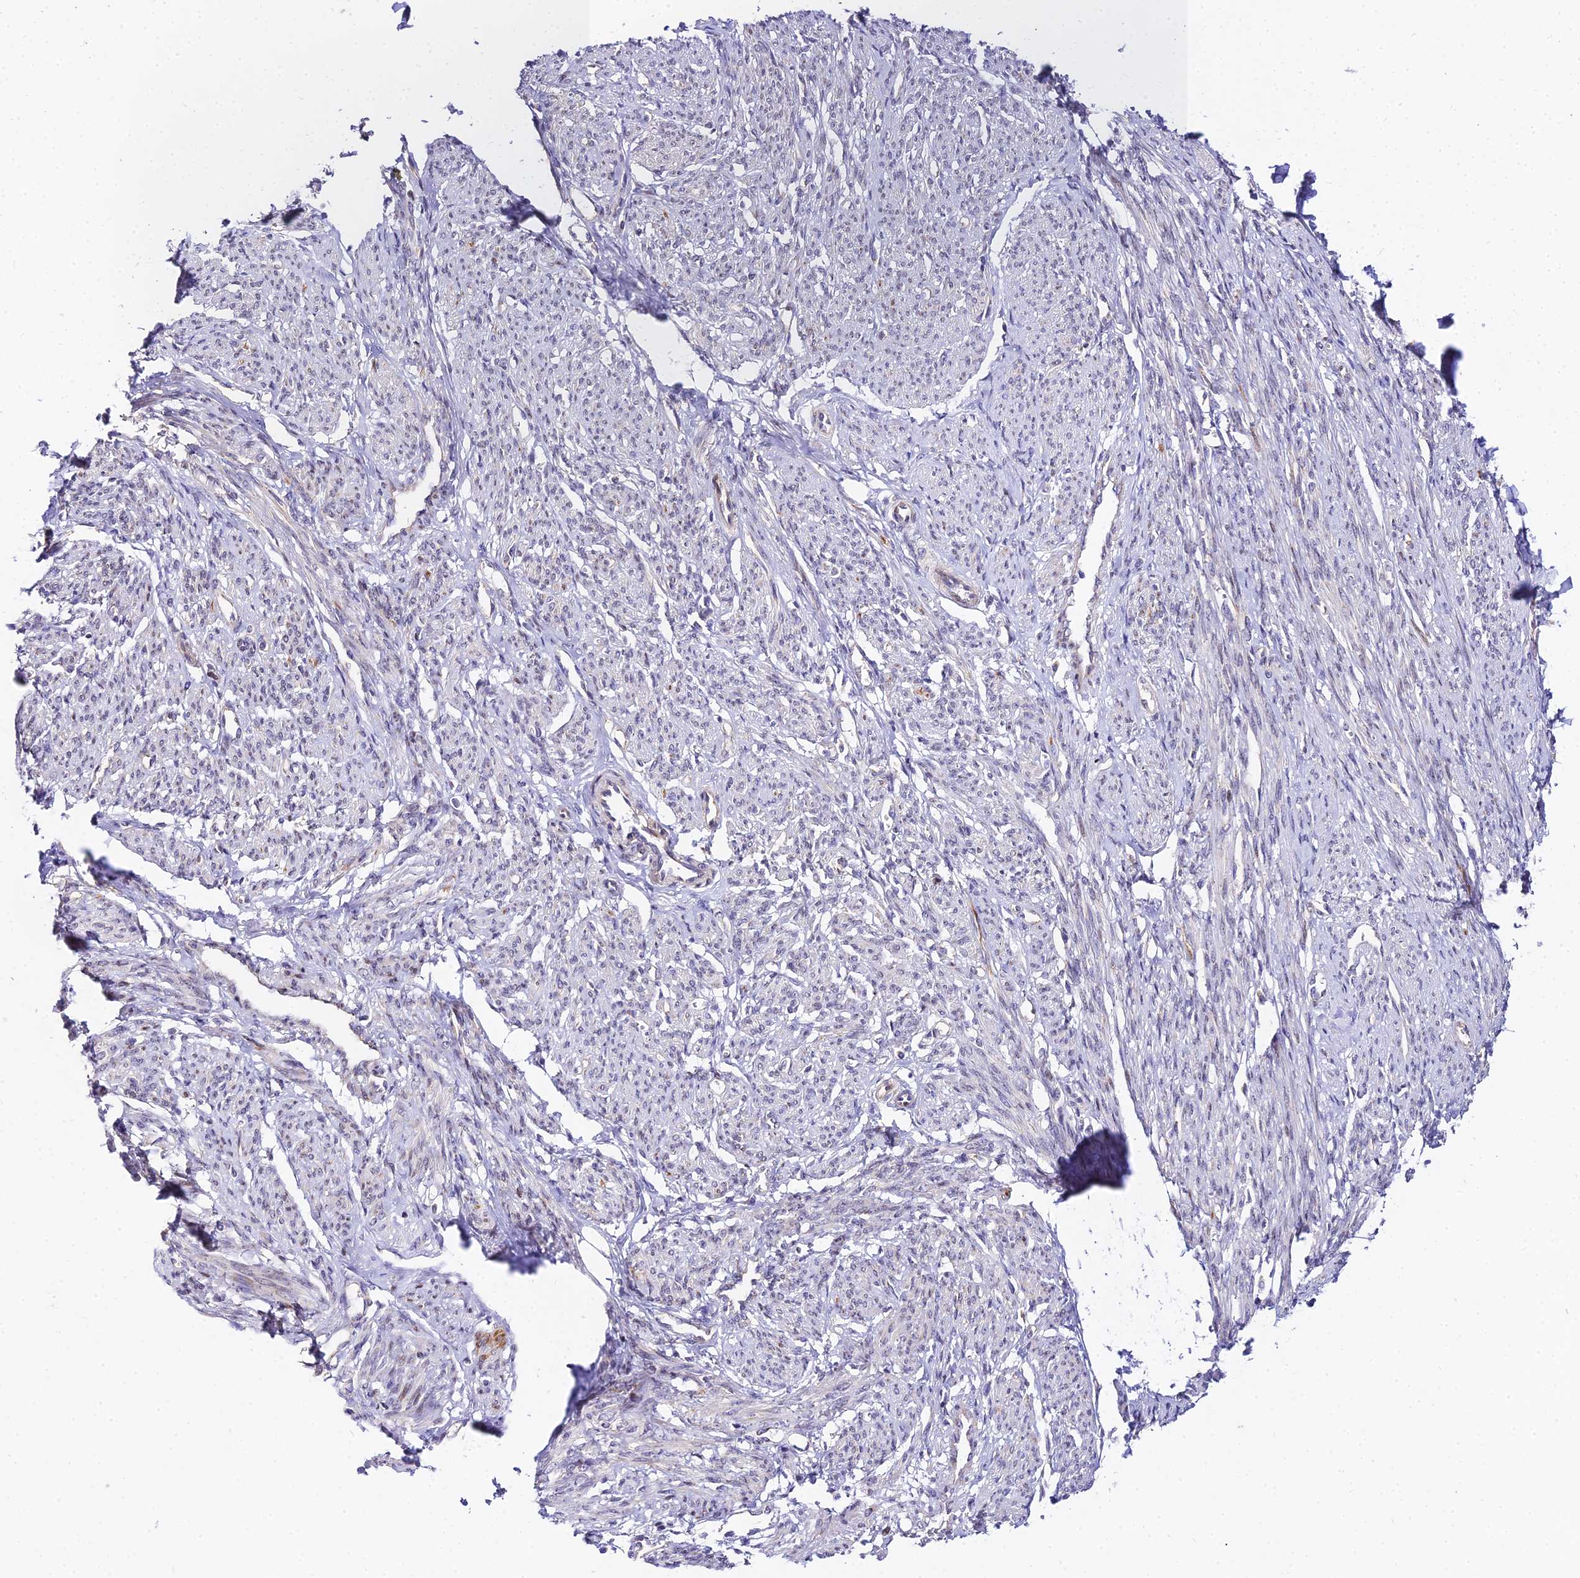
{"staining": {"intensity": "moderate", "quantity": "<25%", "location": "nuclear"}, "tissue": "smooth muscle", "cell_type": "Smooth muscle cells", "image_type": "normal", "snomed": [{"axis": "morphology", "description": "Normal tissue, NOS"}, {"axis": "topography", "description": "Smooth muscle"}], "caption": "Moderate nuclear positivity is identified in approximately <25% of smooth muscle cells in unremarkable smooth muscle.", "gene": "ATP5PB", "patient": {"sex": "female", "age": 65}}